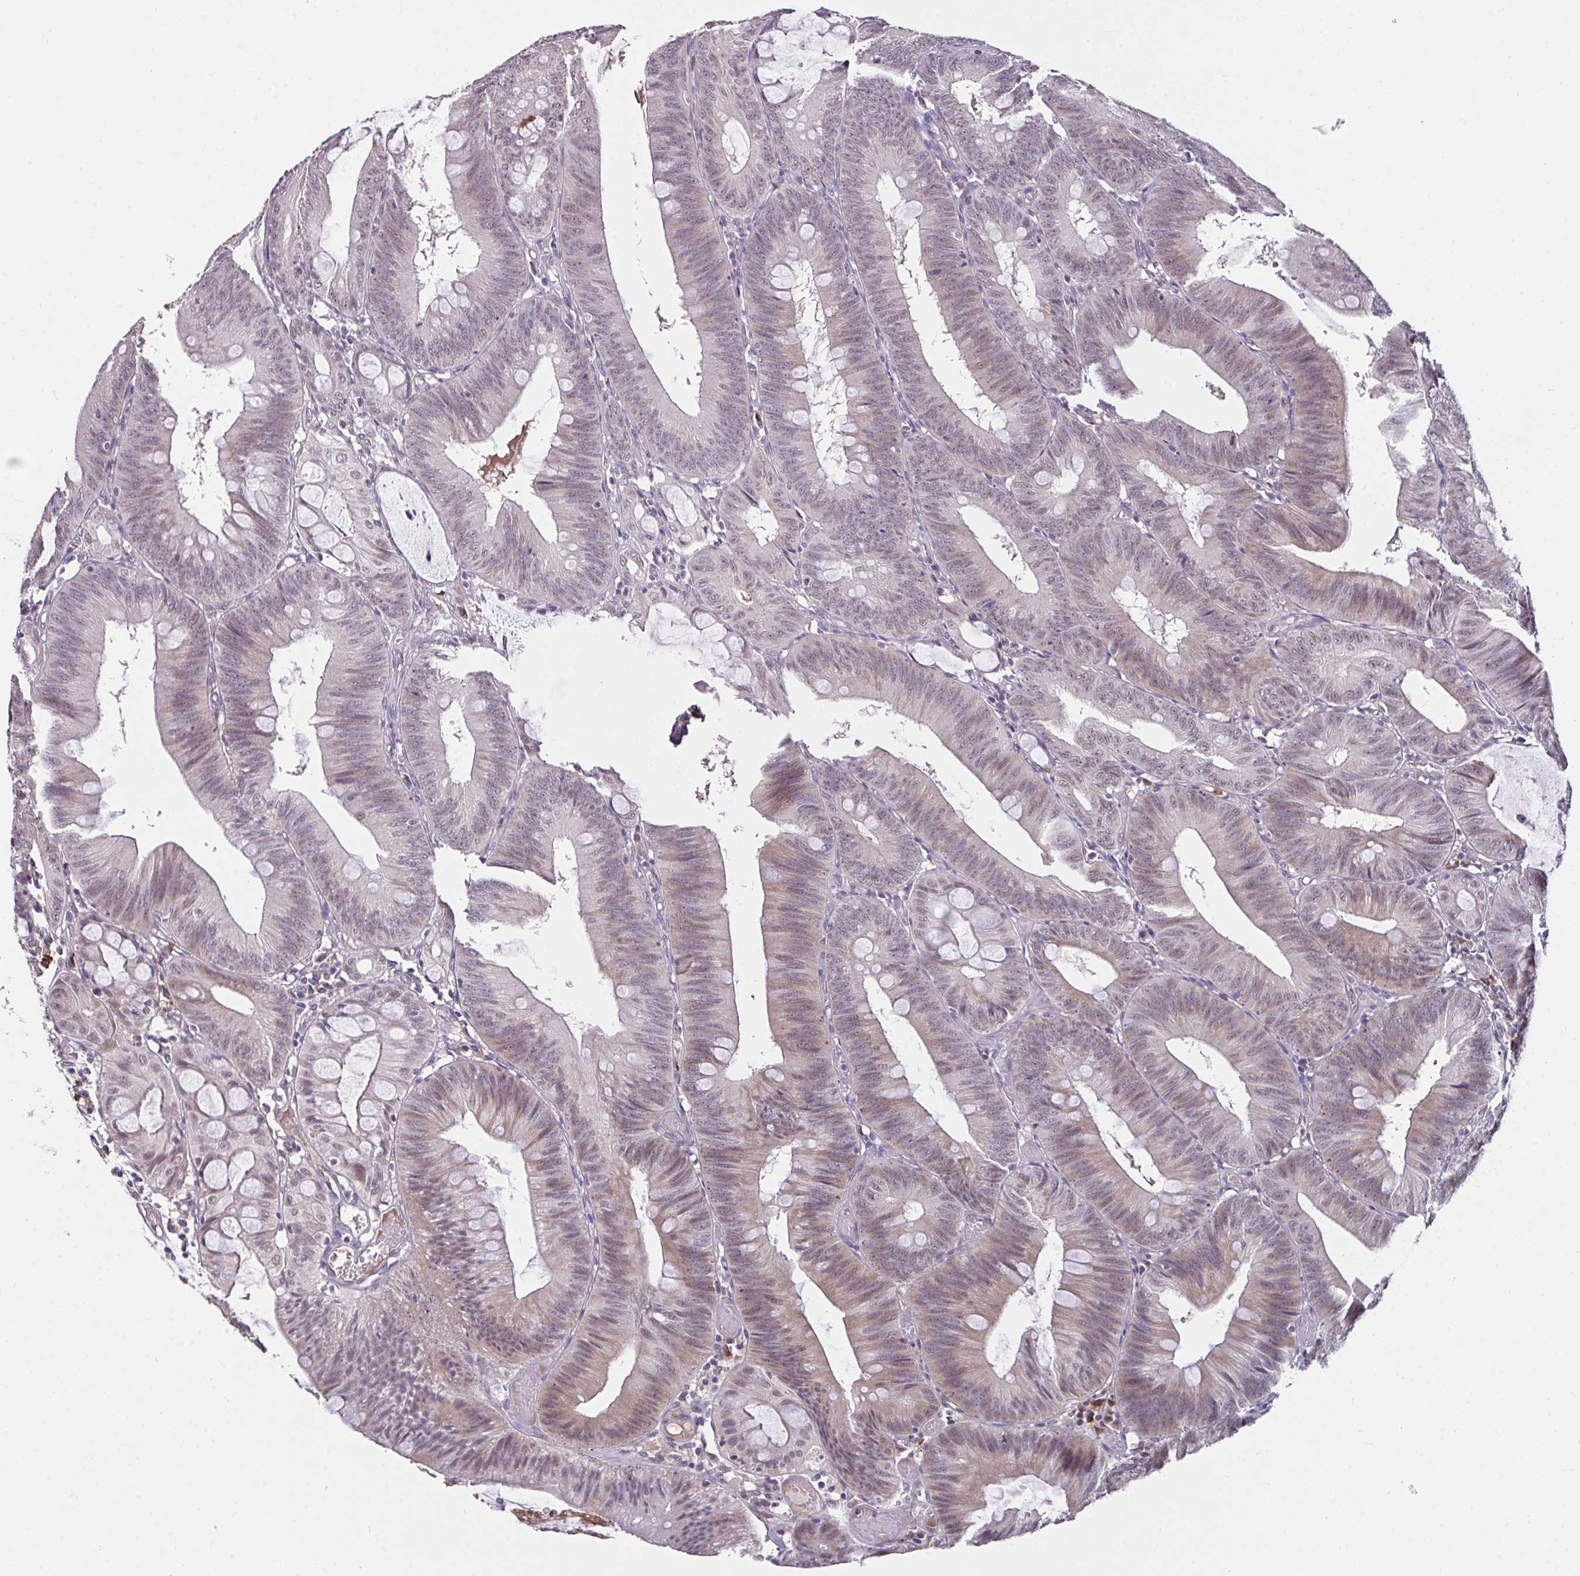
{"staining": {"intensity": "moderate", "quantity": "25%-75%", "location": "cytoplasmic/membranous,nuclear"}, "tissue": "colorectal cancer", "cell_type": "Tumor cells", "image_type": "cancer", "snomed": [{"axis": "morphology", "description": "Adenocarcinoma, NOS"}, {"axis": "topography", "description": "Colon"}], "caption": "Human colorectal cancer (adenocarcinoma) stained with a brown dye displays moderate cytoplasmic/membranous and nuclear positive expression in about 25%-75% of tumor cells.", "gene": "RBBP6", "patient": {"sex": "male", "age": 84}}